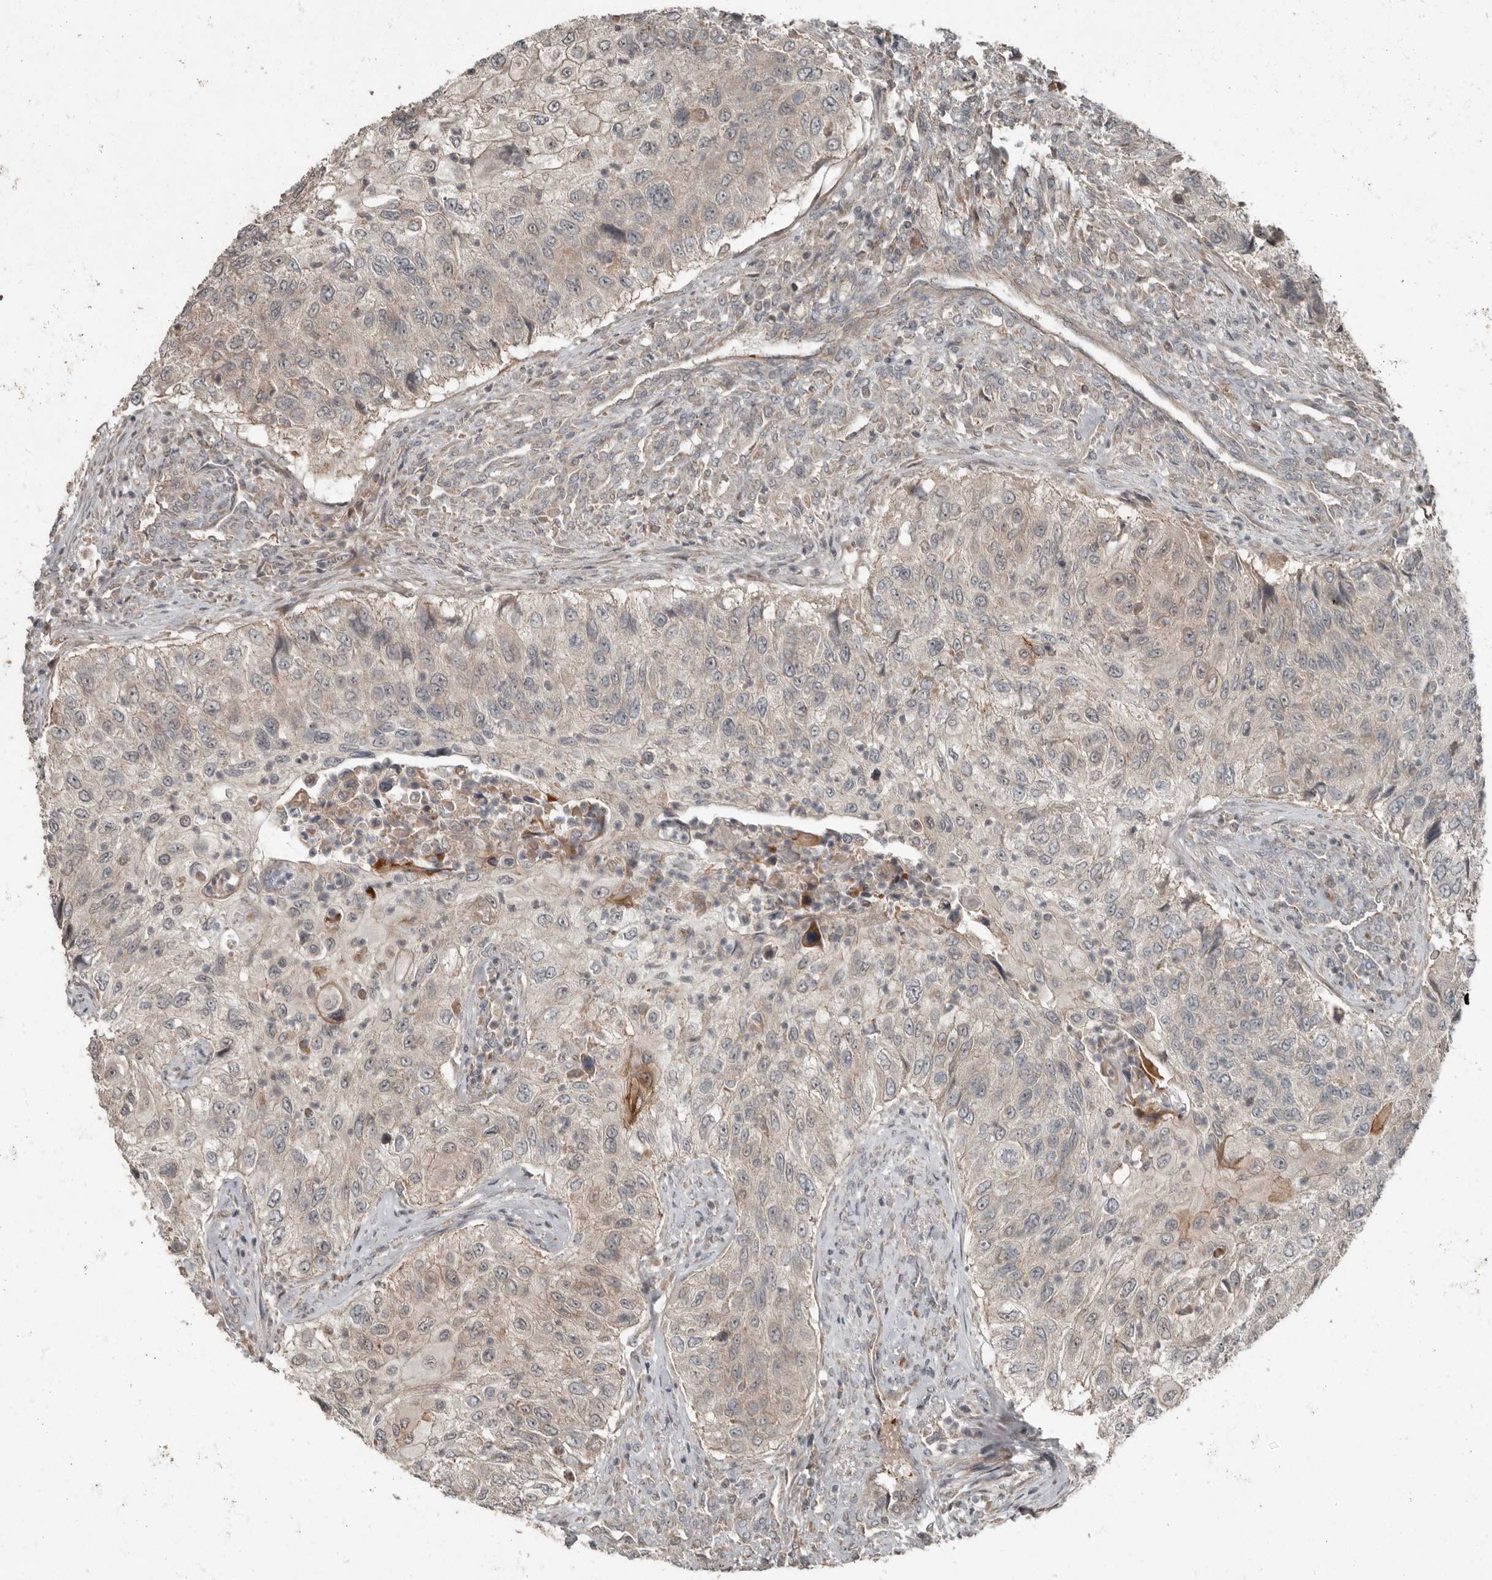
{"staining": {"intensity": "negative", "quantity": "none", "location": "none"}, "tissue": "urothelial cancer", "cell_type": "Tumor cells", "image_type": "cancer", "snomed": [{"axis": "morphology", "description": "Urothelial carcinoma, High grade"}, {"axis": "topography", "description": "Urinary bladder"}], "caption": "An immunohistochemistry histopathology image of urothelial cancer is shown. There is no staining in tumor cells of urothelial cancer.", "gene": "SLC6A7", "patient": {"sex": "female", "age": 60}}